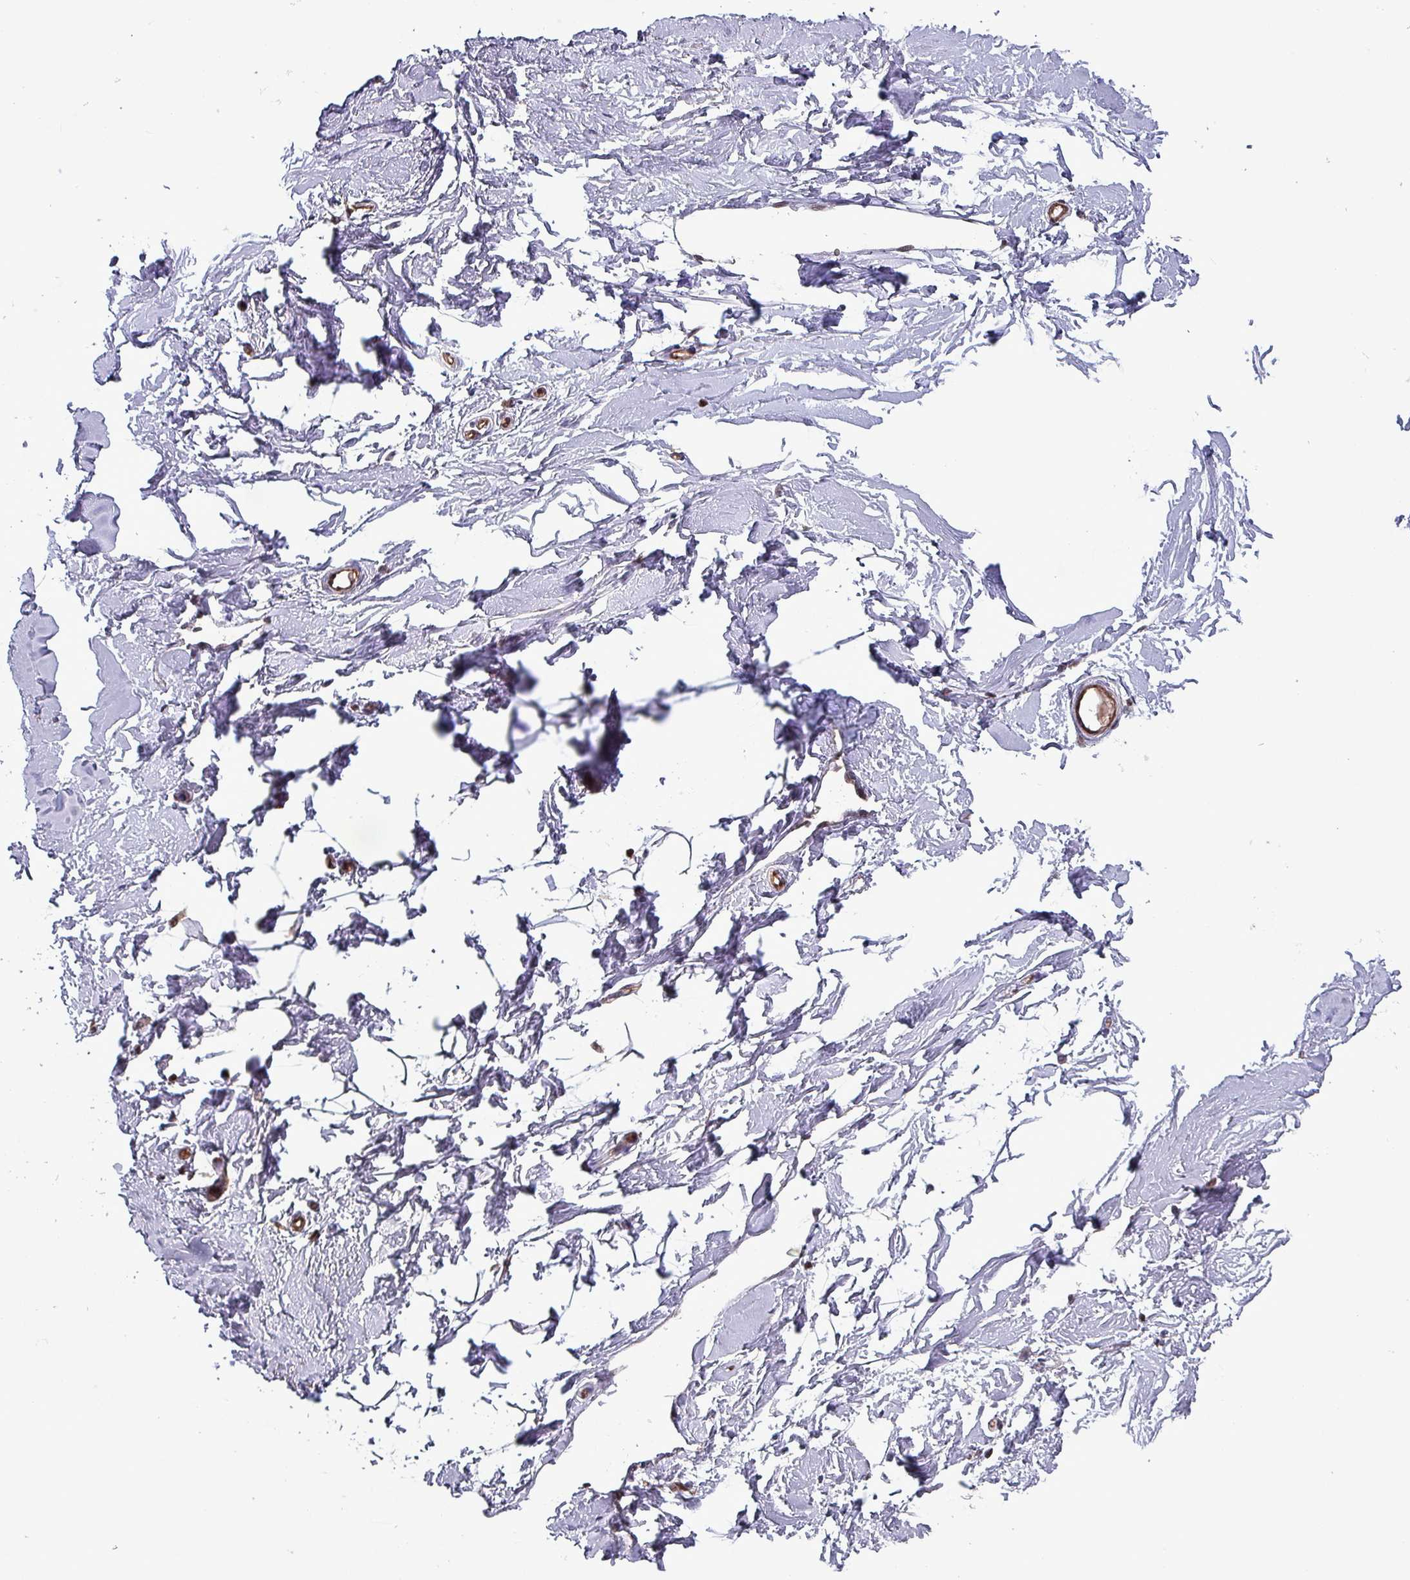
{"staining": {"intensity": "negative", "quantity": "none", "location": "none"}, "tissue": "breast", "cell_type": "Adipocytes", "image_type": "normal", "snomed": [{"axis": "morphology", "description": "Normal tissue, NOS"}, {"axis": "topography", "description": "Breast"}], "caption": "High power microscopy micrograph of an immunohistochemistry micrograph of normal breast, revealing no significant staining in adipocytes.", "gene": "PSMB8", "patient": {"sex": "female", "age": 23}}